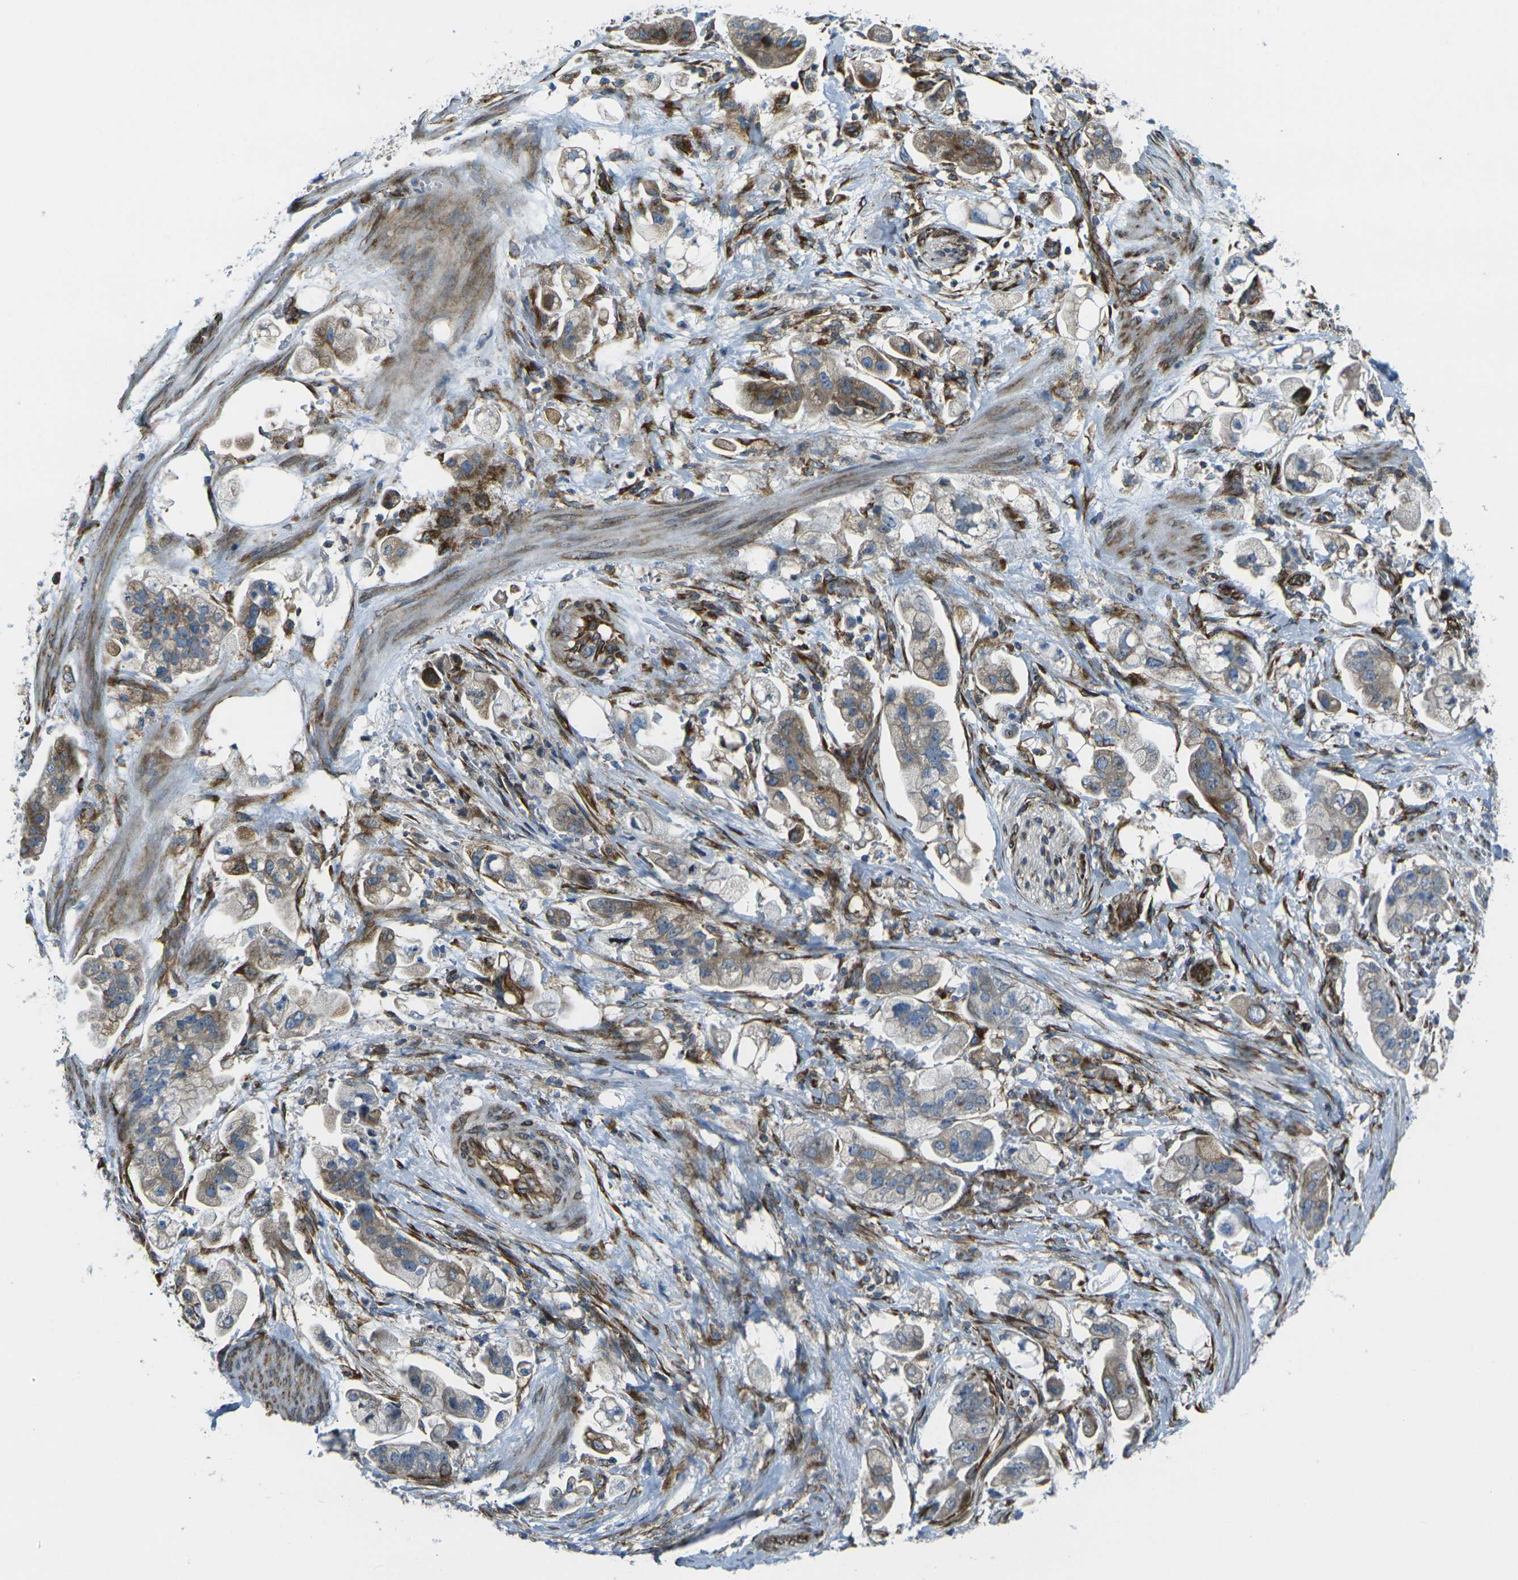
{"staining": {"intensity": "moderate", "quantity": "25%-75%", "location": "cytoplasmic/membranous"}, "tissue": "stomach cancer", "cell_type": "Tumor cells", "image_type": "cancer", "snomed": [{"axis": "morphology", "description": "Adenocarcinoma, NOS"}, {"axis": "topography", "description": "Stomach"}], "caption": "IHC micrograph of neoplastic tissue: stomach cancer stained using immunohistochemistry (IHC) shows medium levels of moderate protein expression localized specifically in the cytoplasmic/membranous of tumor cells, appearing as a cytoplasmic/membranous brown color.", "gene": "CELSR2", "patient": {"sex": "male", "age": 62}}